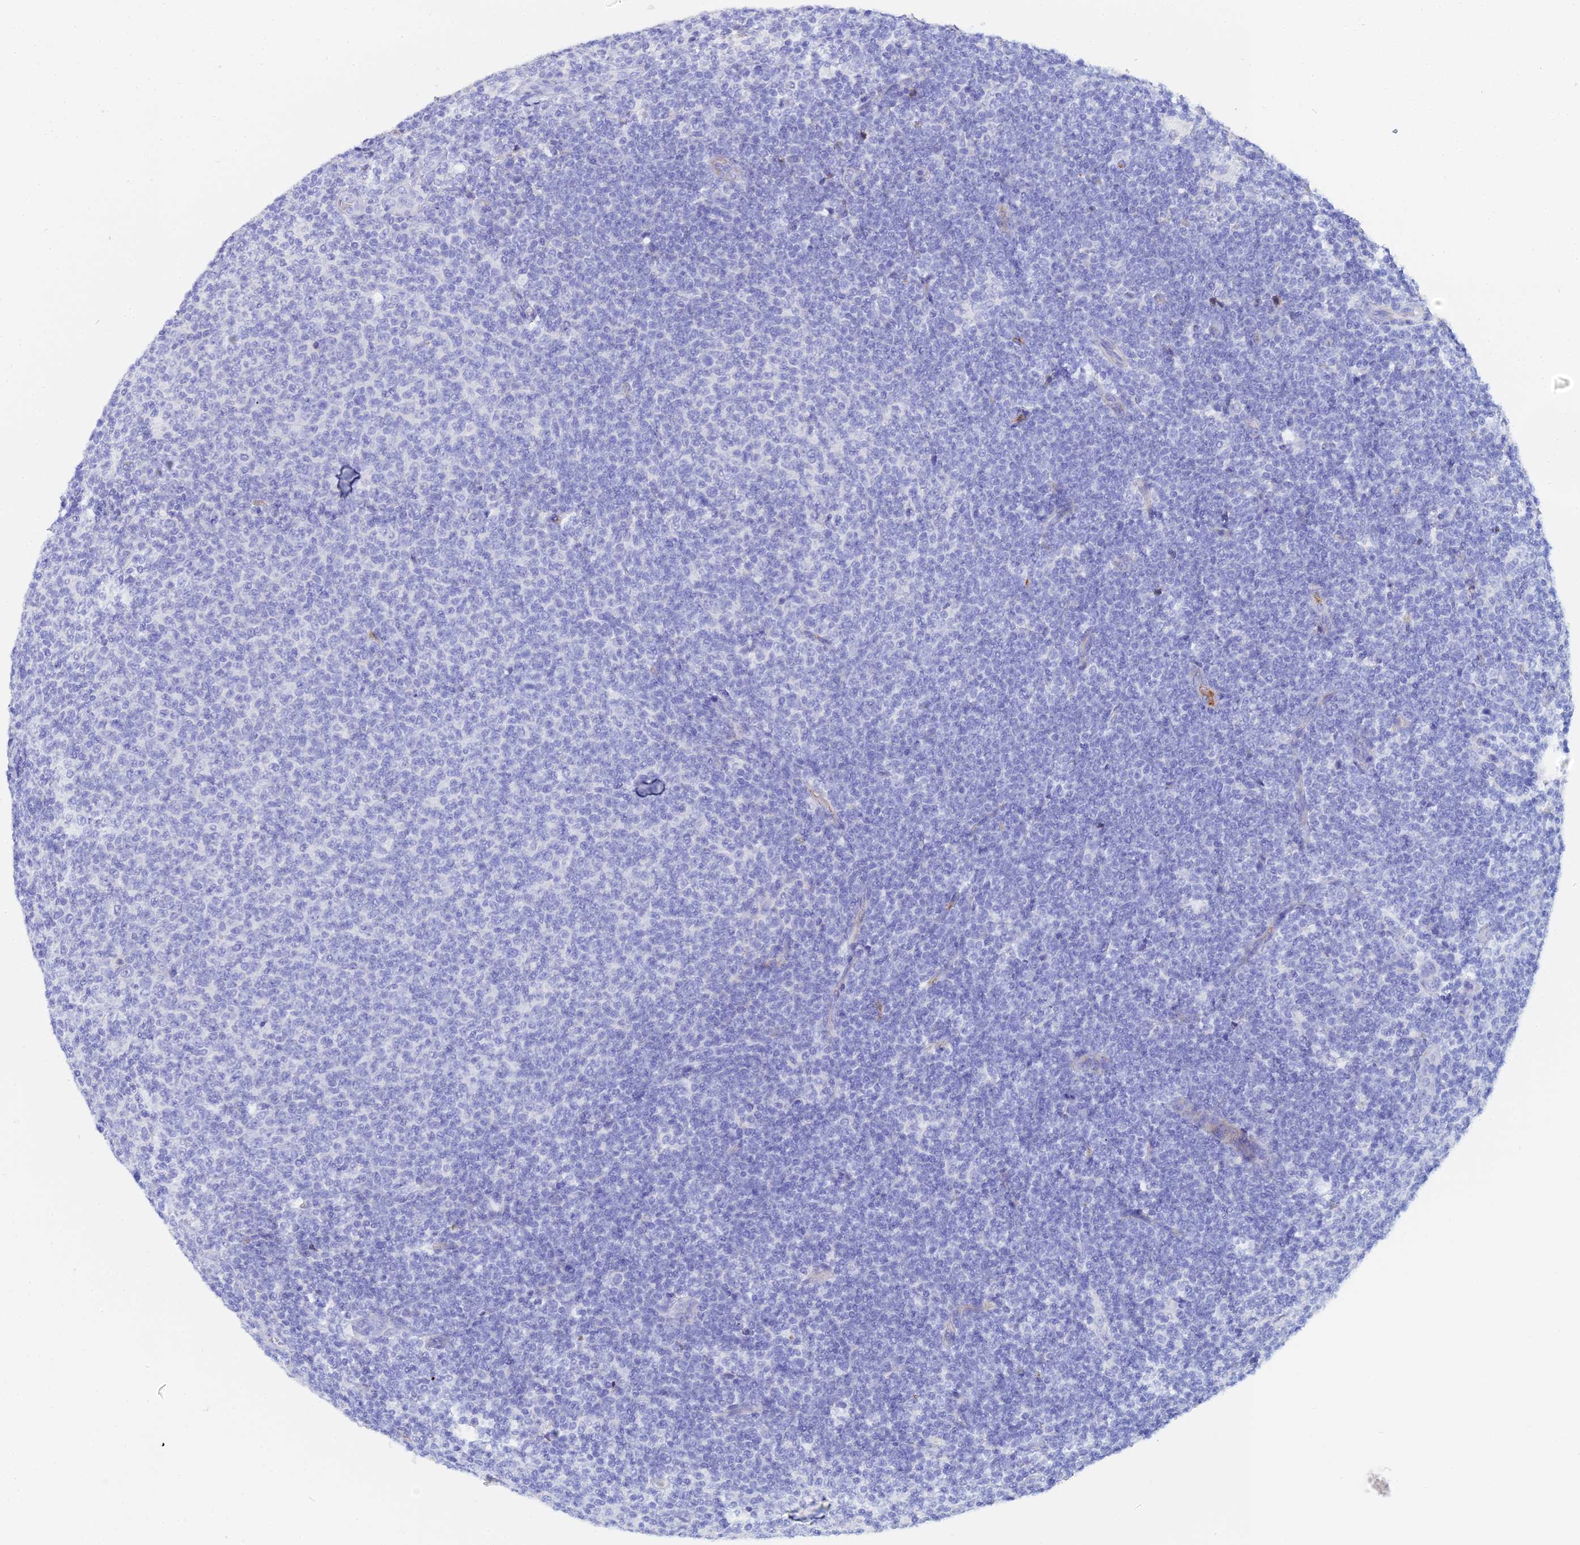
{"staining": {"intensity": "negative", "quantity": "none", "location": "none"}, "tissue": "lymphoma", "cell_type": "Tumor cells", "image_type": "cancer", "snomed": [{"axis": "morphology", "description": "Malignant lymphoma, non-Hodgkin's type, Low grade"}, {"axis": "topography", "description": "Lymph node"}], "caption": "A high-resolution image shows immunohistochemistry staining of lymphoma, which exhibits no significant staining in tumor cells.", "gene": "CELA3A", "patient": {"sex": "male", "age": 66}}